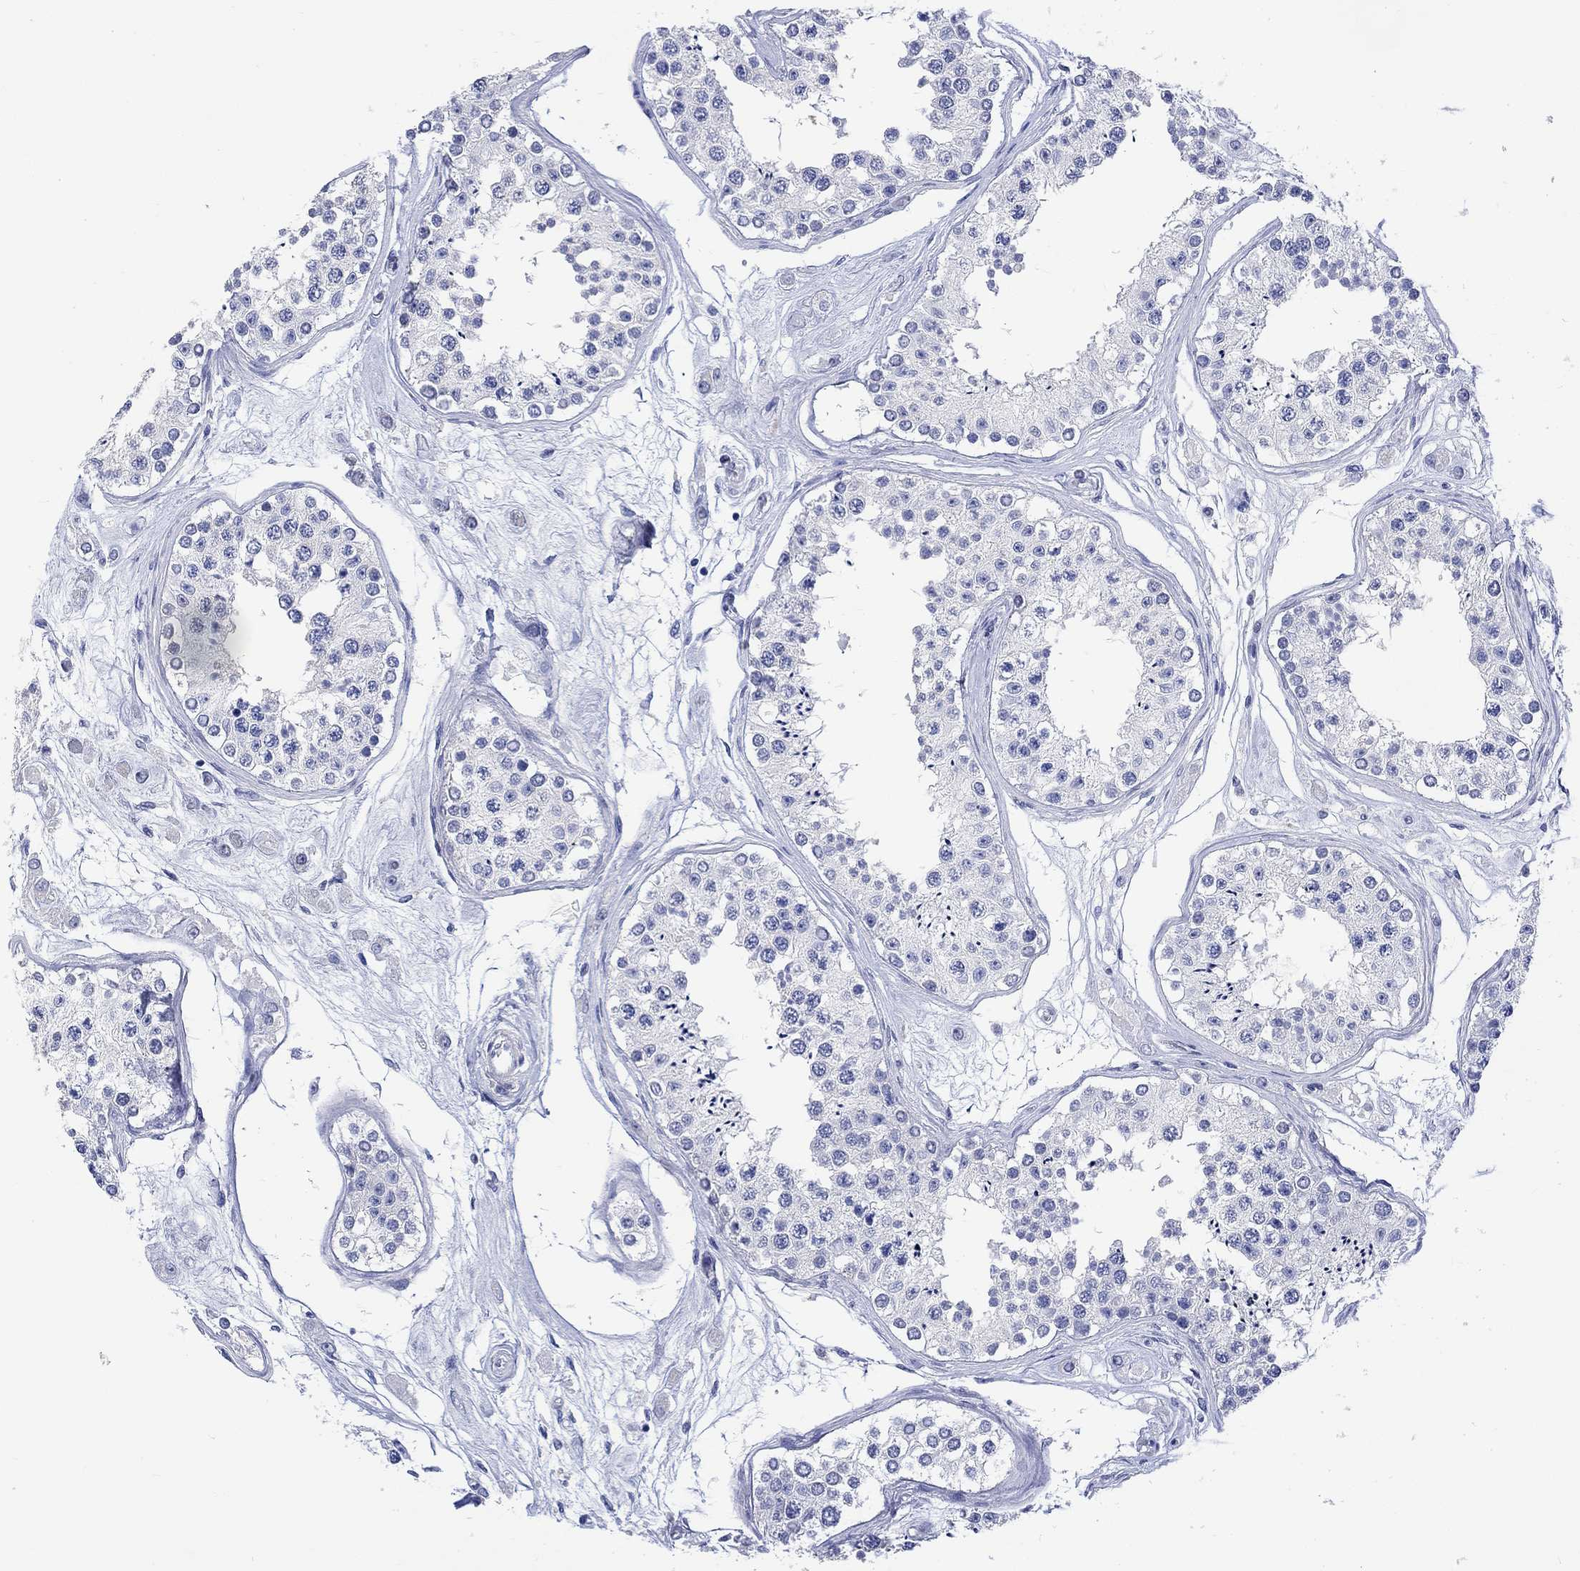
{"staining": {"intensity": "negative", "quantity": "none", "location": "none"}, "tissue": "testis", "cell_type": "Cells in seminiferous ducts", "image_type": "normal", "snomed": [{"axis": "morphology", "description": "Normal tissue, NOS"}, {"axis": "topography", "description": "Testis"}], "caption": "Testis stained for a protein using immunohistochemistry (IHC) displays no expression cells in seminiferous ducts.", "gene": "MSI1", "patient": {"sex": "male", "age": 25}}